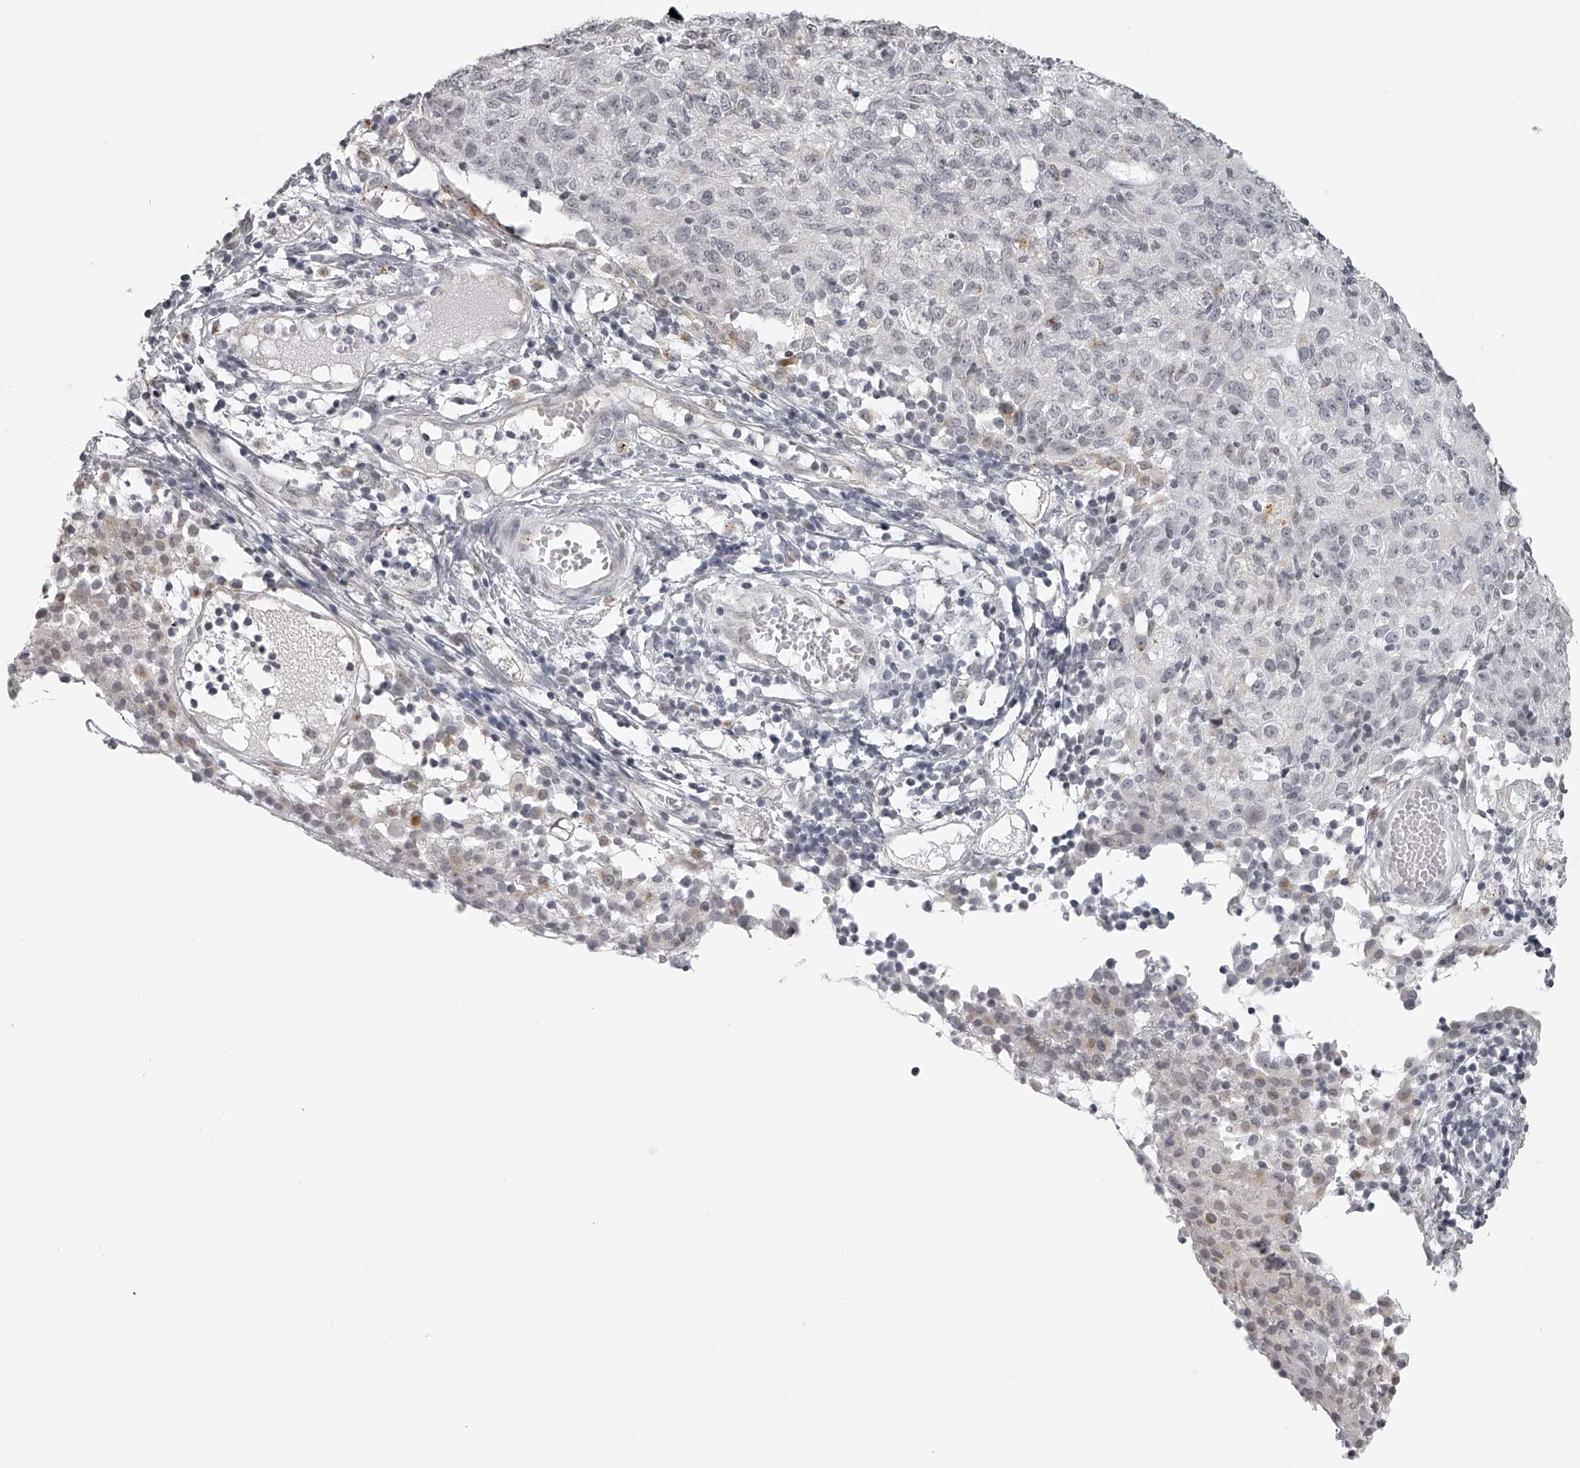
{"staining": {"intensity": "negative", "quantity": "none", "location": "none"}, "tissue": "ovarian cancer", "cell_type": "Tumor cells", "image_type": "cancer", "snomed": [{"axis": "morphology", "description": "Carcinoma, endometroid"}, {"axis": "topography", "description": "Ovary"}], "caption": "Immunohistochemistry (IHC) image of ovarian cancer (endometroid carcinoma) stained for a protein (brown), which displays no staining in tumor cells.", "gene": "RNF220", "patient": {"sex": "female", "age": 42}}